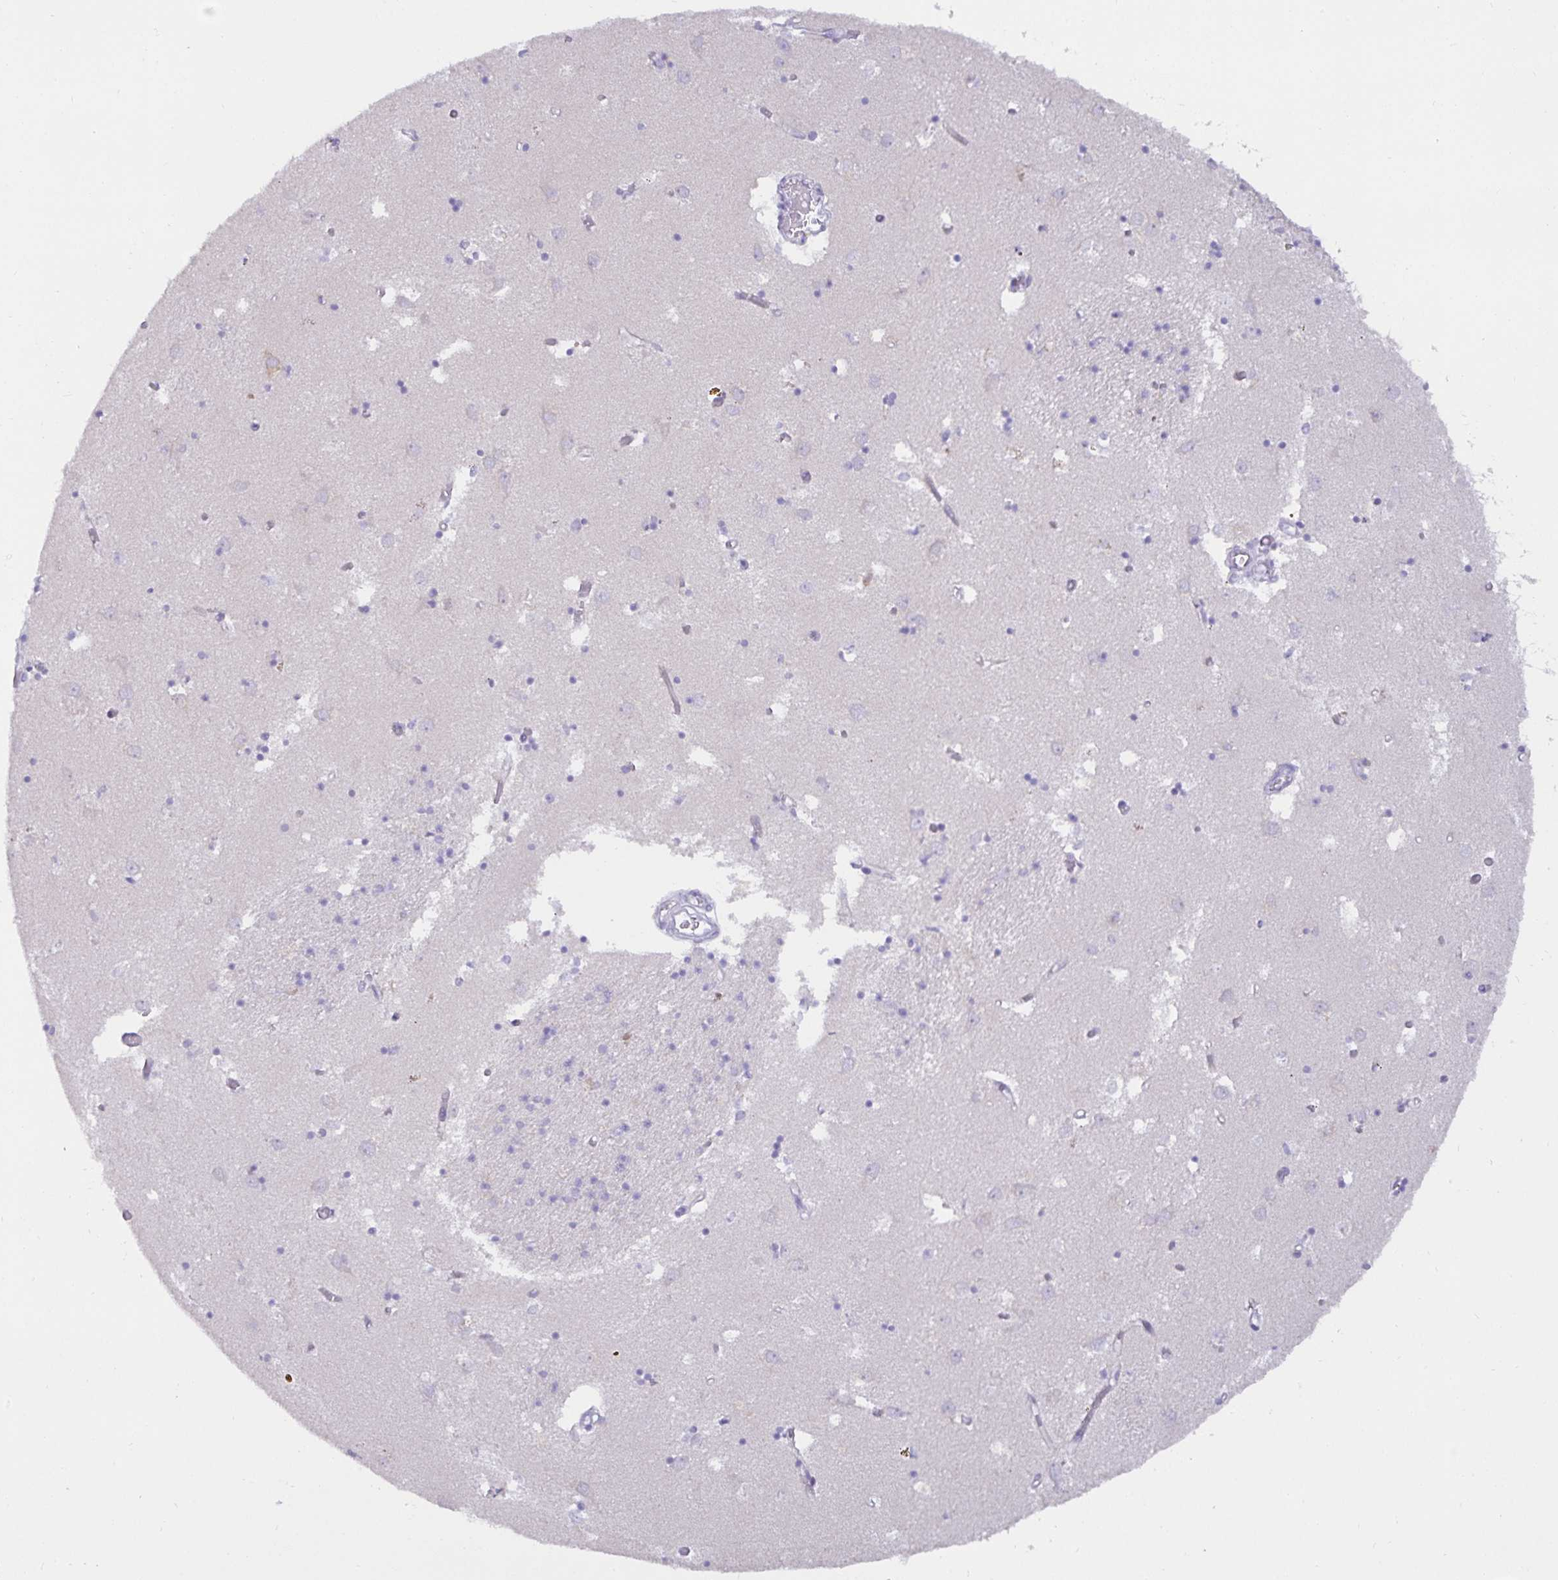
{"staining": {"intensity": "negative", "quantity": "none", "location": "none"}, "tissue": "caudate", "cell_type": "Glial cells", "image_type": "normal", "snomed": [{"axis": "morphology", "description": "Normal tissue, NOS"}, {"axis": "topography", "description": "Lateral ventricle wall"}], "caption": "Glial cells show no significant protein positivity in unremarkable caudate. The staining is performed using DAB (3,3'-diaminobenzidine) brown chromogen with nuclei counter-stained in using hematoxylin.", "gene": "MON2", "patient": {"sex": "male", "age": 70}}